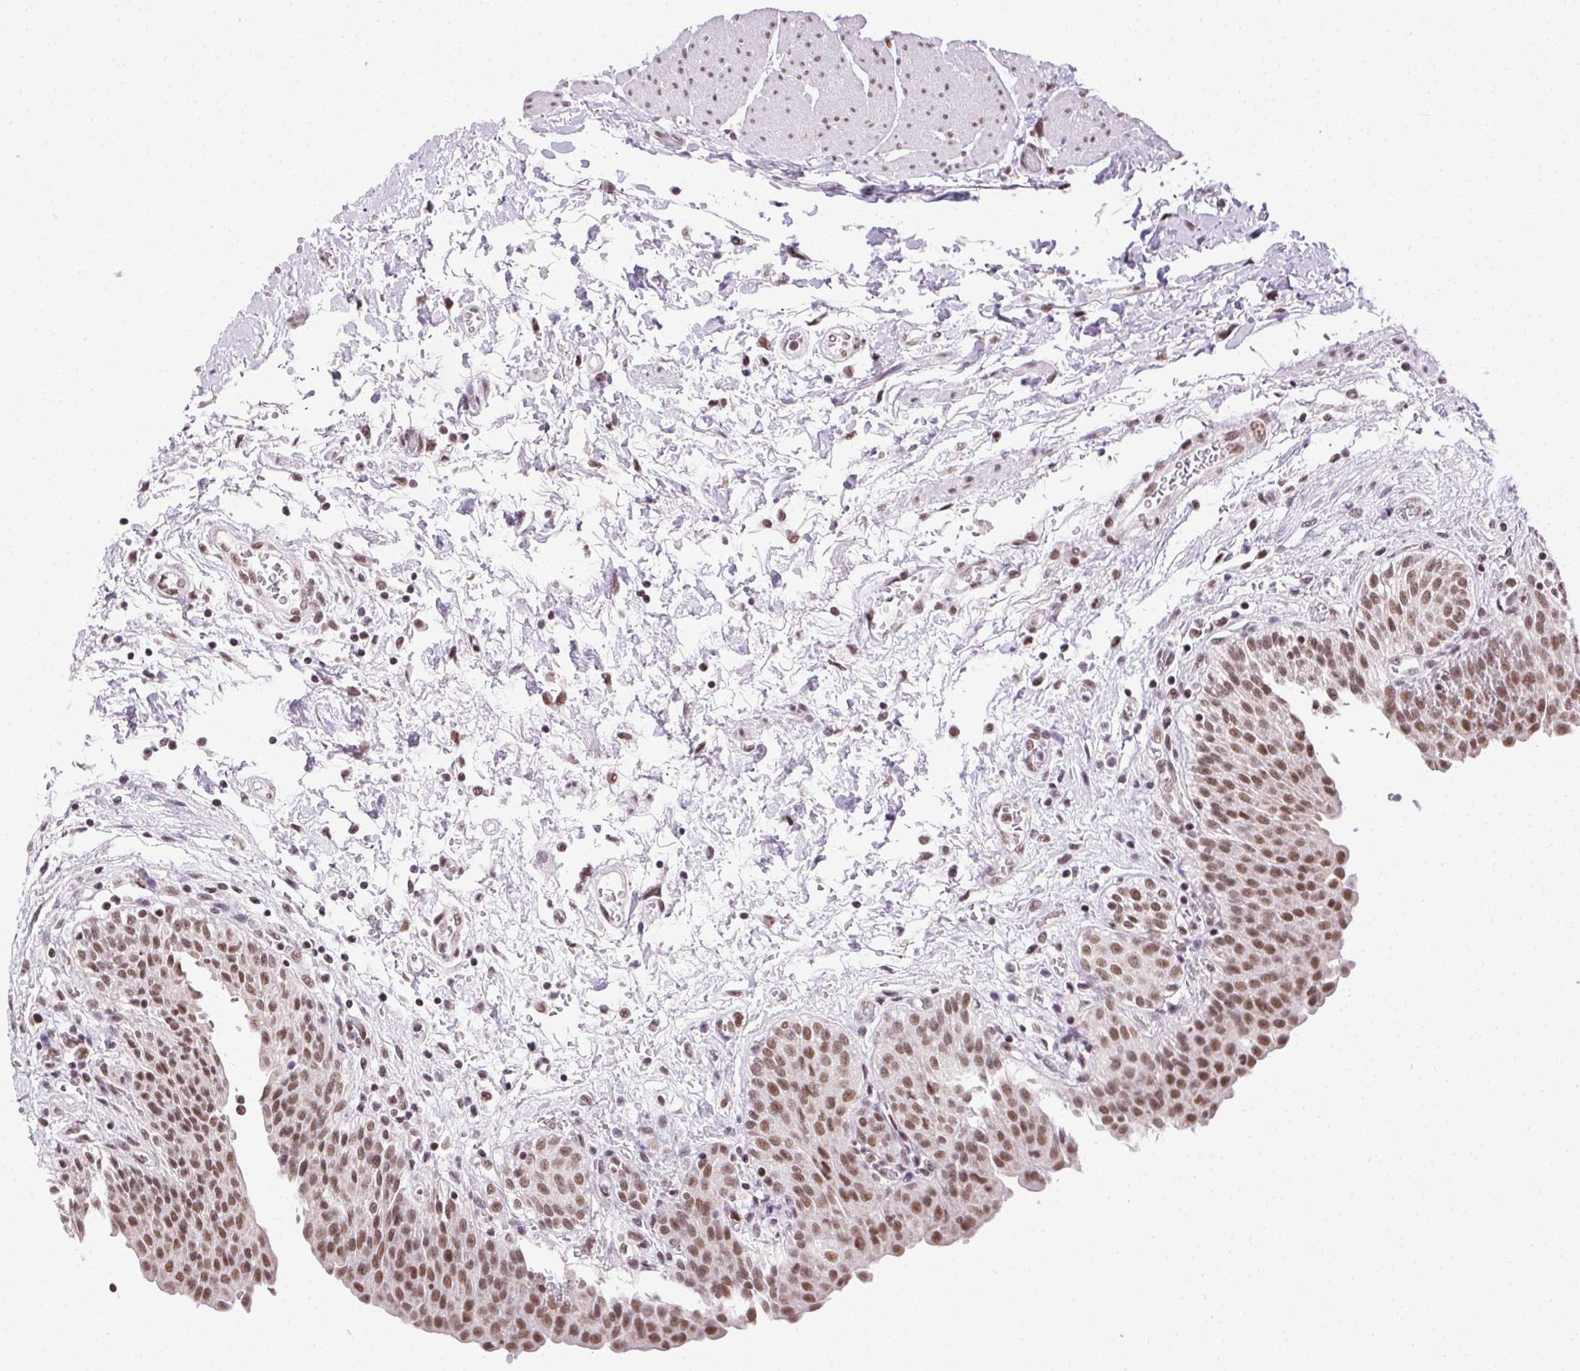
{"staining": {"intensity": "strong", "quantity": ">75%", "location": "nuclear"}, "tissue": "urinary bladder", "cell_type": "Urothelial cells", "image_type": "normal", "snomed": [{"axis": "morphology", "description": "Normal tissue, NOS"}, {"axis": "topography", "description": "Urinary bladder"}], "caption": "Immunohistochemical staining of benign urinary bladder displays high levels of strong nuclear positivity in about >75% of urothelial cells. The protein is stained brown, and the nuclei are stained in blue (DAB IHC with brightfield microscopy, high magnification).", "gene": "TRA2B", "patient": {"sex": "male", "age": 68}}